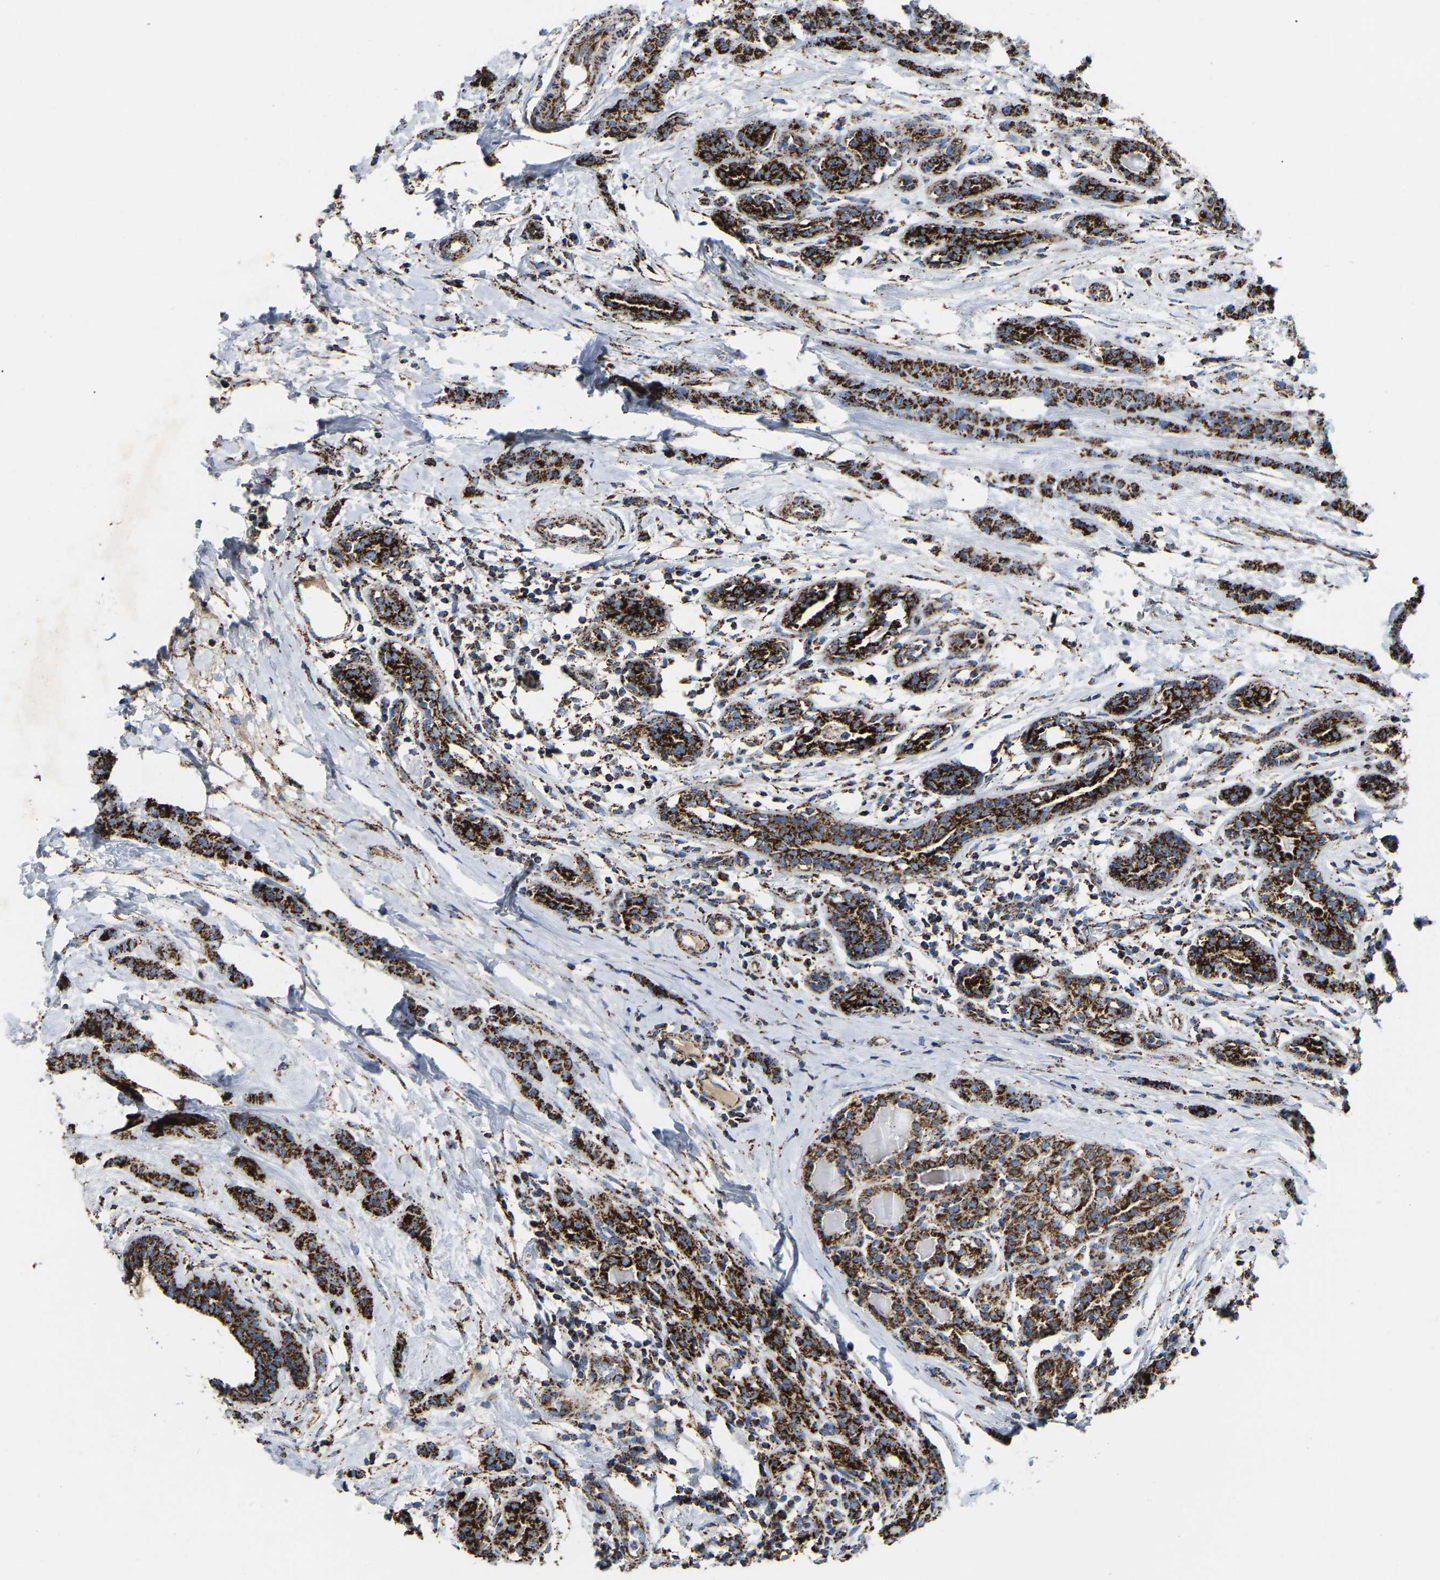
{"staining": {"intensity": "strong", "quantity": ">75%", "location": "cytoplasmic/membranous"}, "tissue": "breast cancer", "cell_type": "Tumor cells", "image_type": "cancer", "snomed": [{"axis": "morphology", "description": "Normal tissue, NOS"}, {"axis": "morphology", "description": "Duct carcinoma"}, {"axis": "topography", "description": "Breast"}], "caption": "A photomicrograph of breast cancer stained for a protein demonstrates strong cytoplasmic/membranous brown staining in tumor cells.", "gene": "HIBADH", "patient": {"sex": "female", "age": 40}}